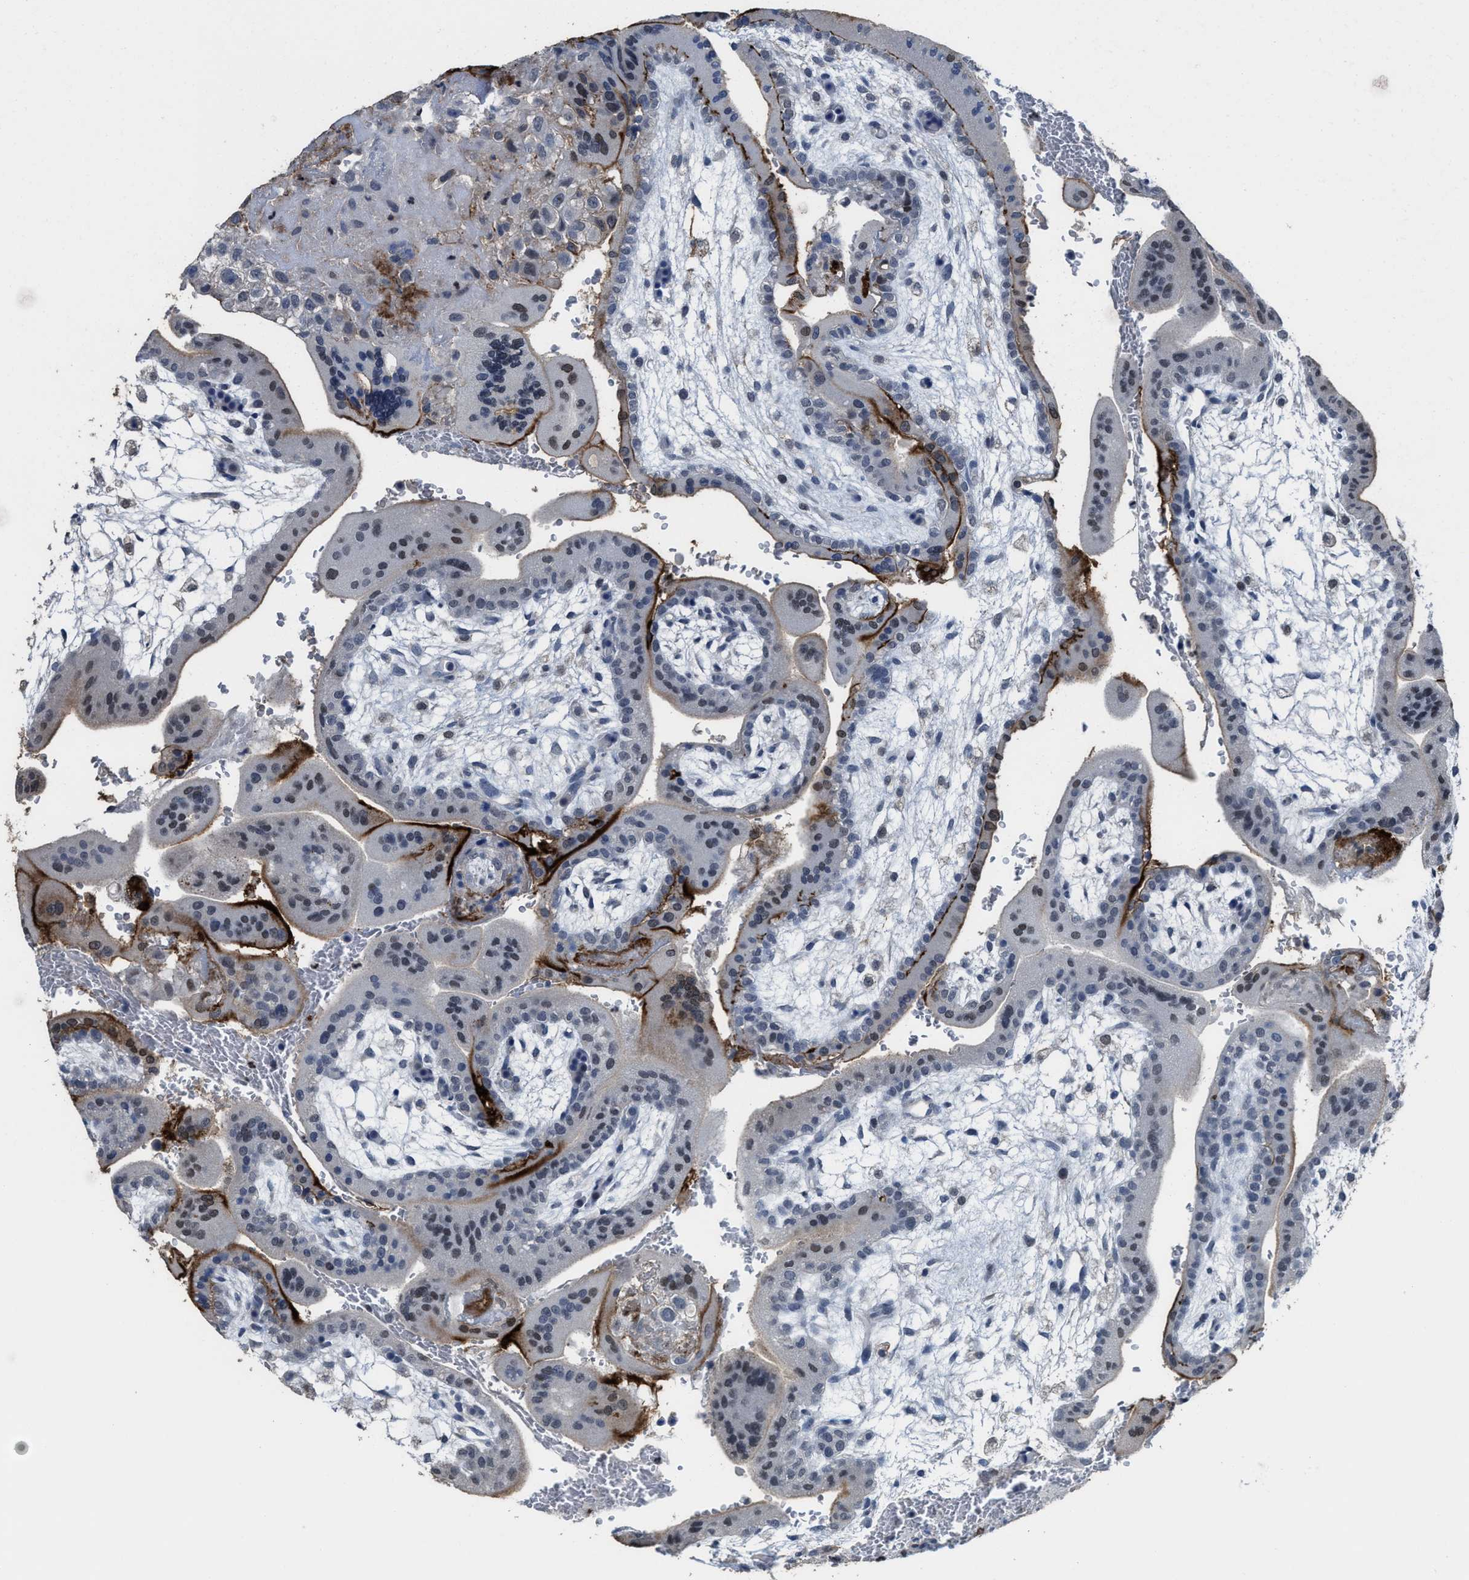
{"staining": {"intensity": "weak", "quantity": "<25%", "location": "nuclear"}, "tissue": "placenta", "cell_type": "Decidual cells", "image_type": "normal", "snomed": [{"axis": "morphology", "description": "Normal tissue, NOS"}, {"axis": "topography", "description": "Placenta"}], "caption": "Benign placenta was stained to show a protein in brown. There is no significant staining in decidual cells.", "gene": "ZNF20", "patient": {"sex": "female", "age": 35}}